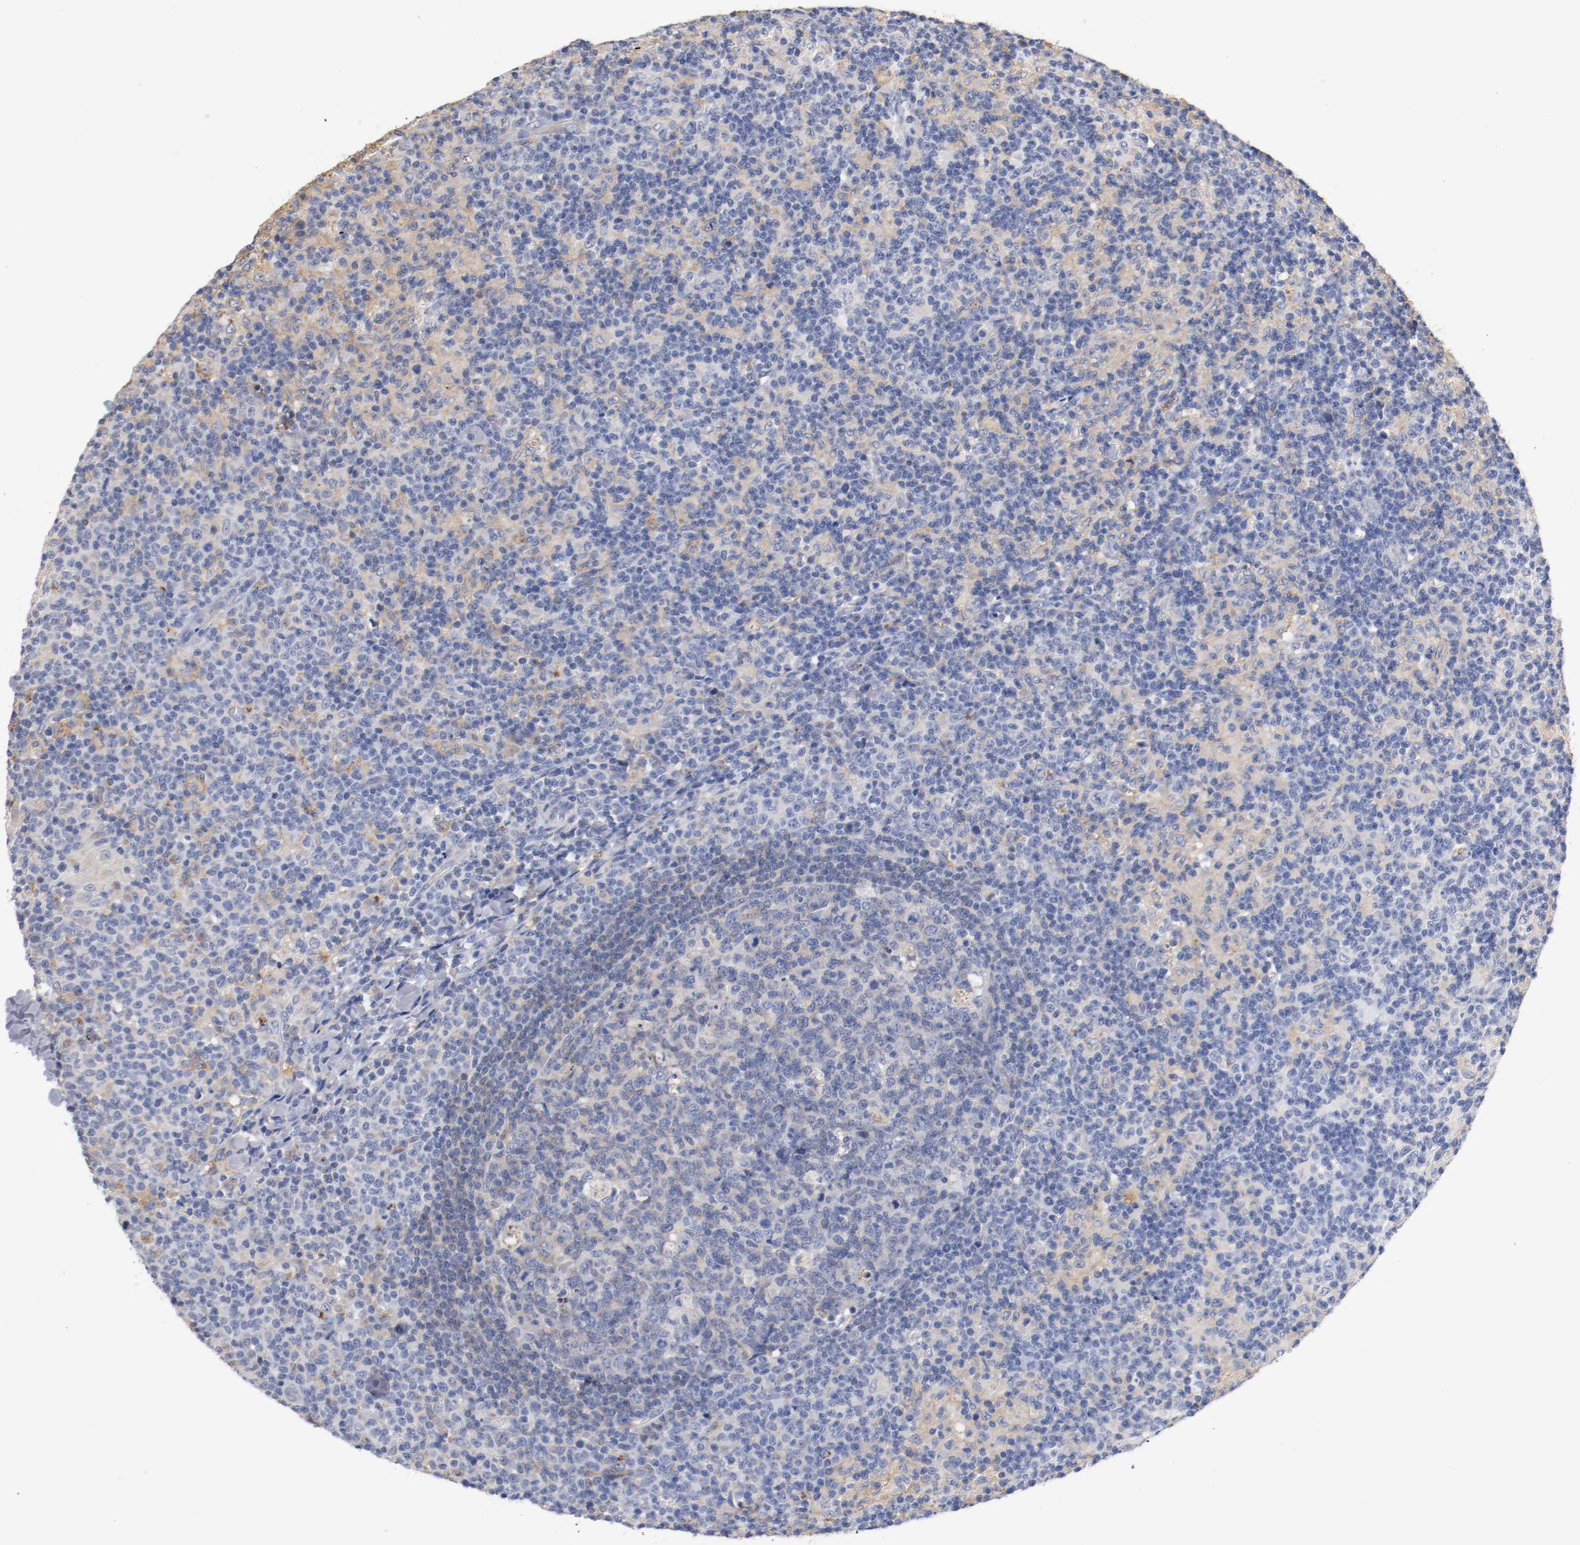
{"staining": {"intensity": "weak", "quantity": "25%-75%", "location": "cytoplasmic/membranous"}, "tissue": "lymph node", "cell_type": "Germinal center cells", "image_type": "normal", "snomed": [{"axis": "morphology", "description": "Normal tissue, NOS"}, {"axis": "morphology", "description": "Inflammation, NOS"}, {"axis": "topography", "description": "Lymph node"}], "caption": "Germinal center cells display weak cytoplasmic/membranous expression in about 25%-75% of cells in normal lymph node. (DAB IHC with brightfield microscopy, high magnification).", "gene": "FGFBP1", "patient": {"sex": "male", "age": 55}}